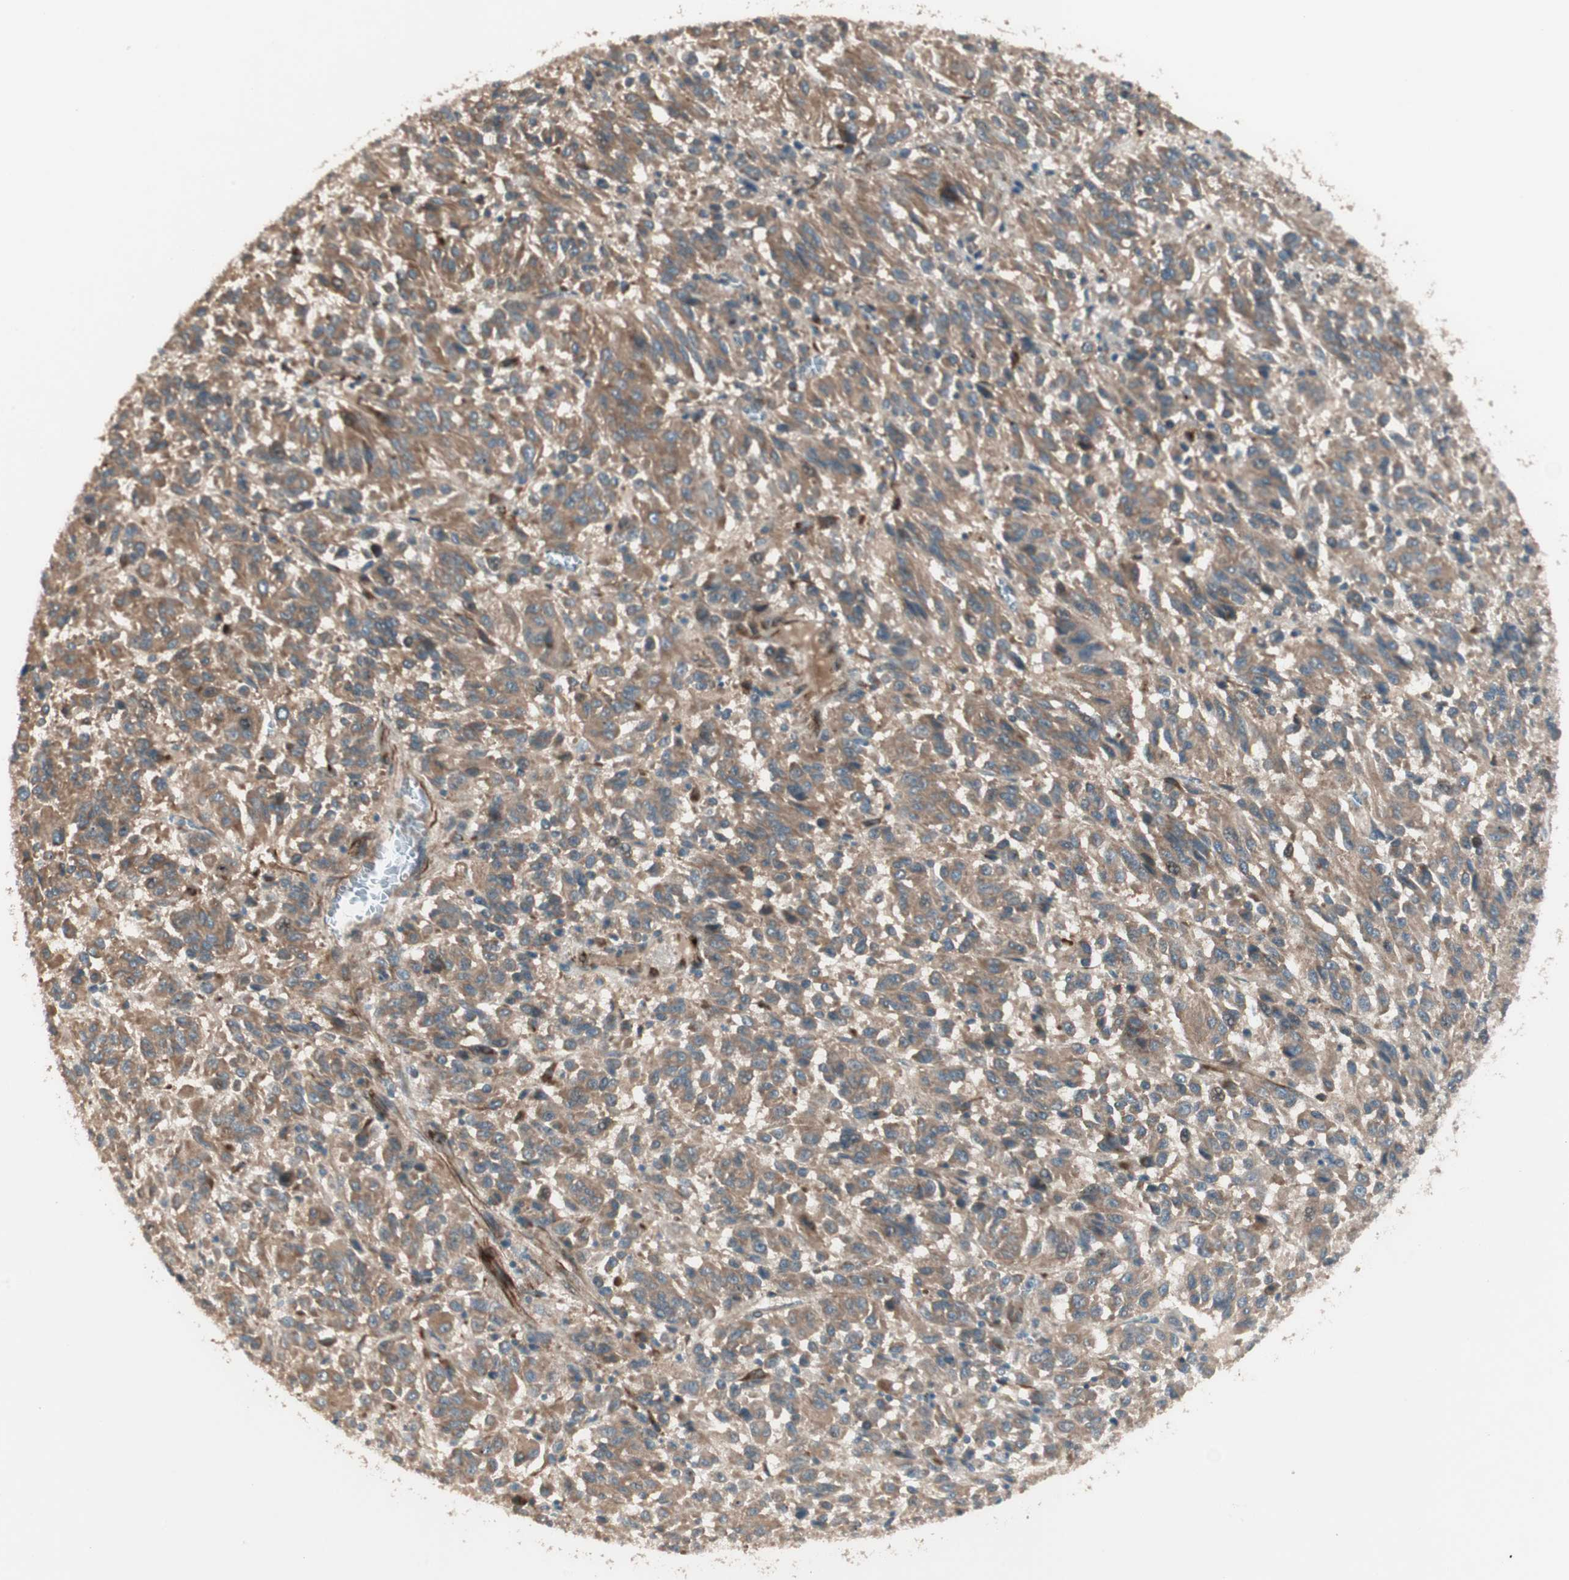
{"staining": {"intensity": "moderate", "quantity": ">75%", "location": "cytoplasmic/membranous"}, "tissue": "melanoma", "cell_type": "Tumor cells", "image_type": "cancer", "snomed": [{"axis": "morphology", "description": "Malignant melanoma, Metastatic site"}, {"axis": "topography", "description": "Lung"}], "caption": "Protein staining shows moderate cytoplasmic/membranous positivity in approximately >75% of tumor cells in melanoma.", "gene": "PPP2R5E", "patient": {"sex": "male", "age": 64}}